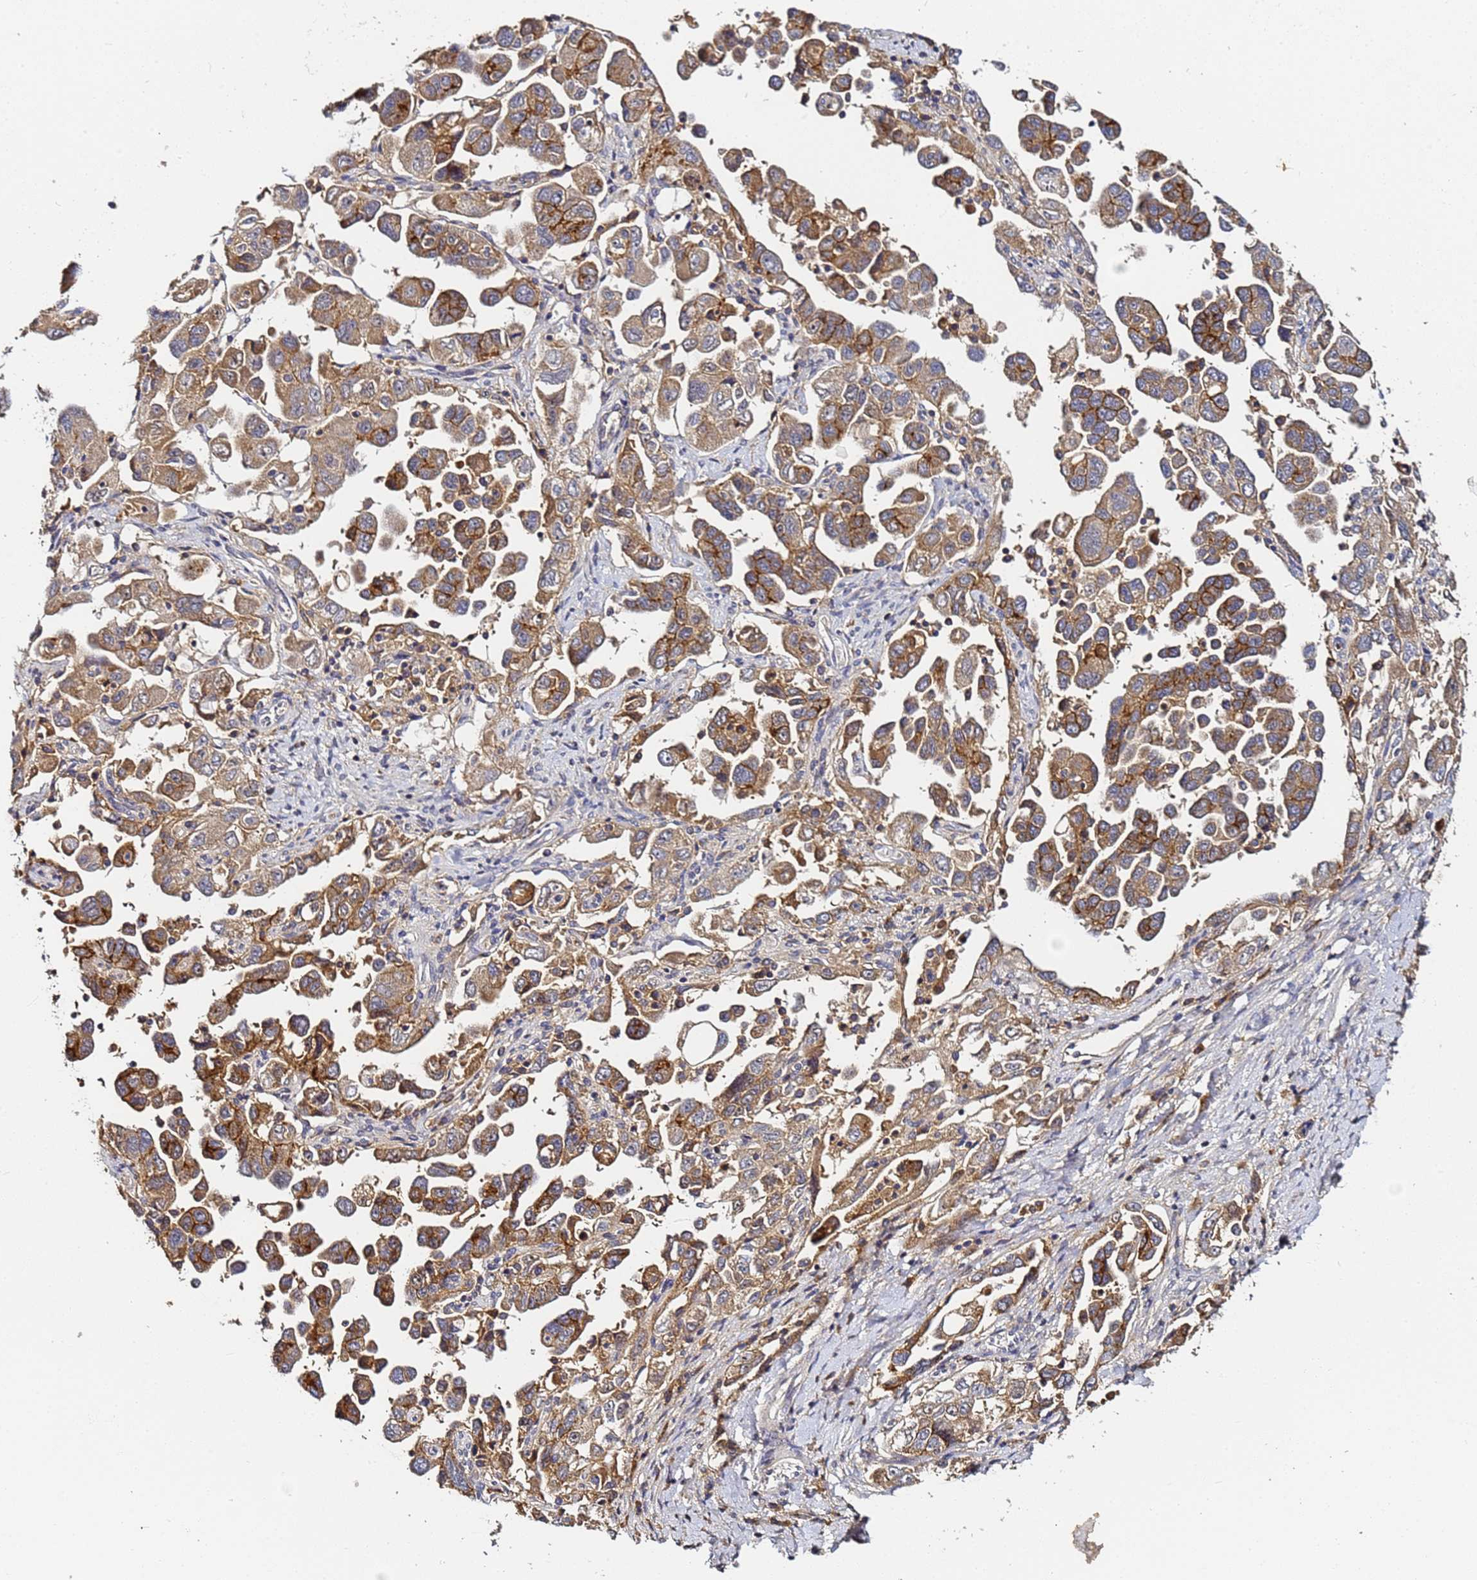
{"staining": {"intensity": "moderate", "quantity": ">75%", "location": "cytoplasmic/membranous"}, "tissue": "ovarian cancer", "cell_type": "Tumor cells", "image_type": "cancer", "snomed": [{"axis": "morphology", "description": "Carcinoma, NOS"}, {"axis": "morphology", "description": "Cystadenocarcinoma, serous, NOS"}, {"axis": "topography", "description": "Ovary"}], "caption": "Immunohistochemical staining of human serous cystadenocarcinoma (ovarian) exhibits medium levels of moderate cytoplasmic/membranous protein positivity in about >75% of tumor cells.", "gene": "LRRC69", "patient": {"sex": "female", "age": 69}}